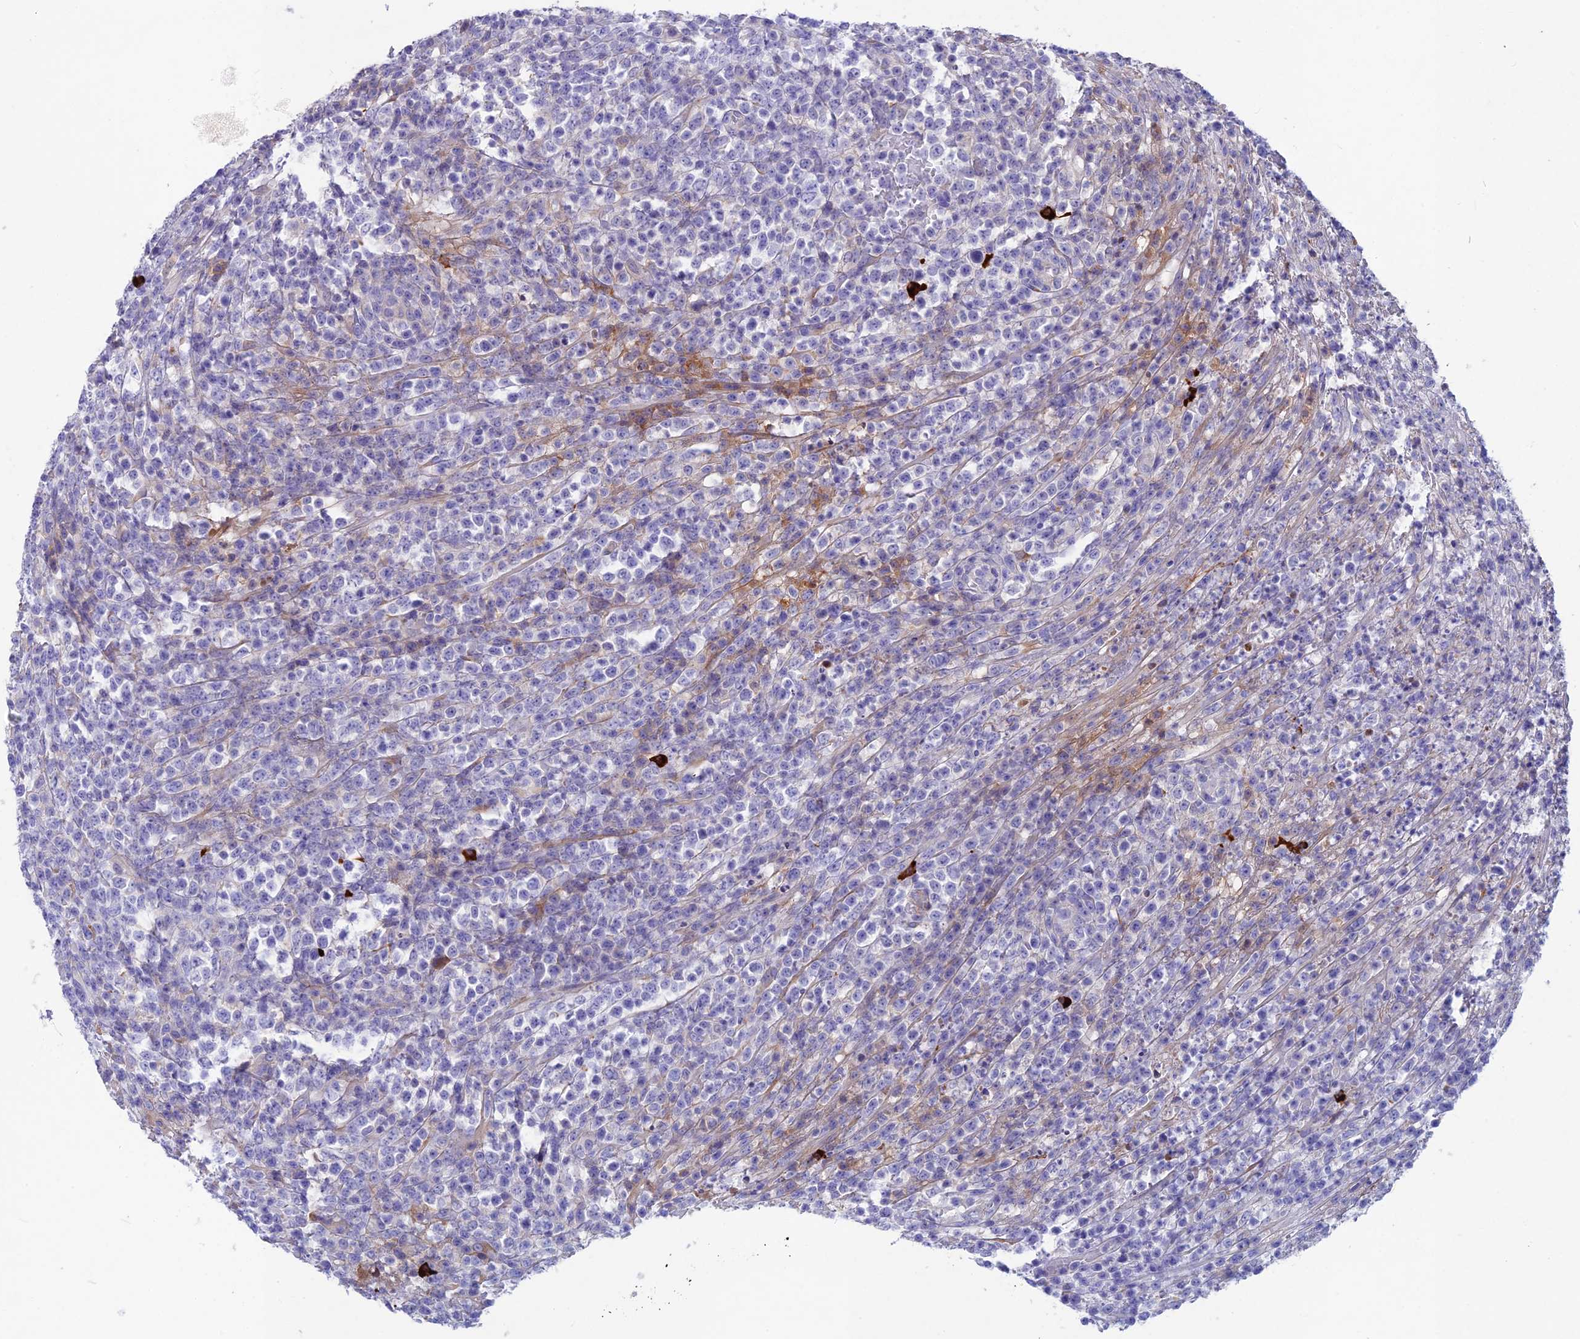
{"staining": {"intensity": "negative", "quantity": "none", "location": "none"}, "tissue": "lymphoma", "cell_type": "Tumor cells", "image_type": "cancer", "snomed": [{"axis": "morphology", "description": "Malignant lymphoma, non-Hodgkin's type, High grade"}, {"axis": "topography", "description": "Colon"}], "caption": "Human lymphoma stained for a protein using IHC displays no positivity in tumor cells.", "gene": "SNAP91", "patient": {"sex": "female", "age": 53}}